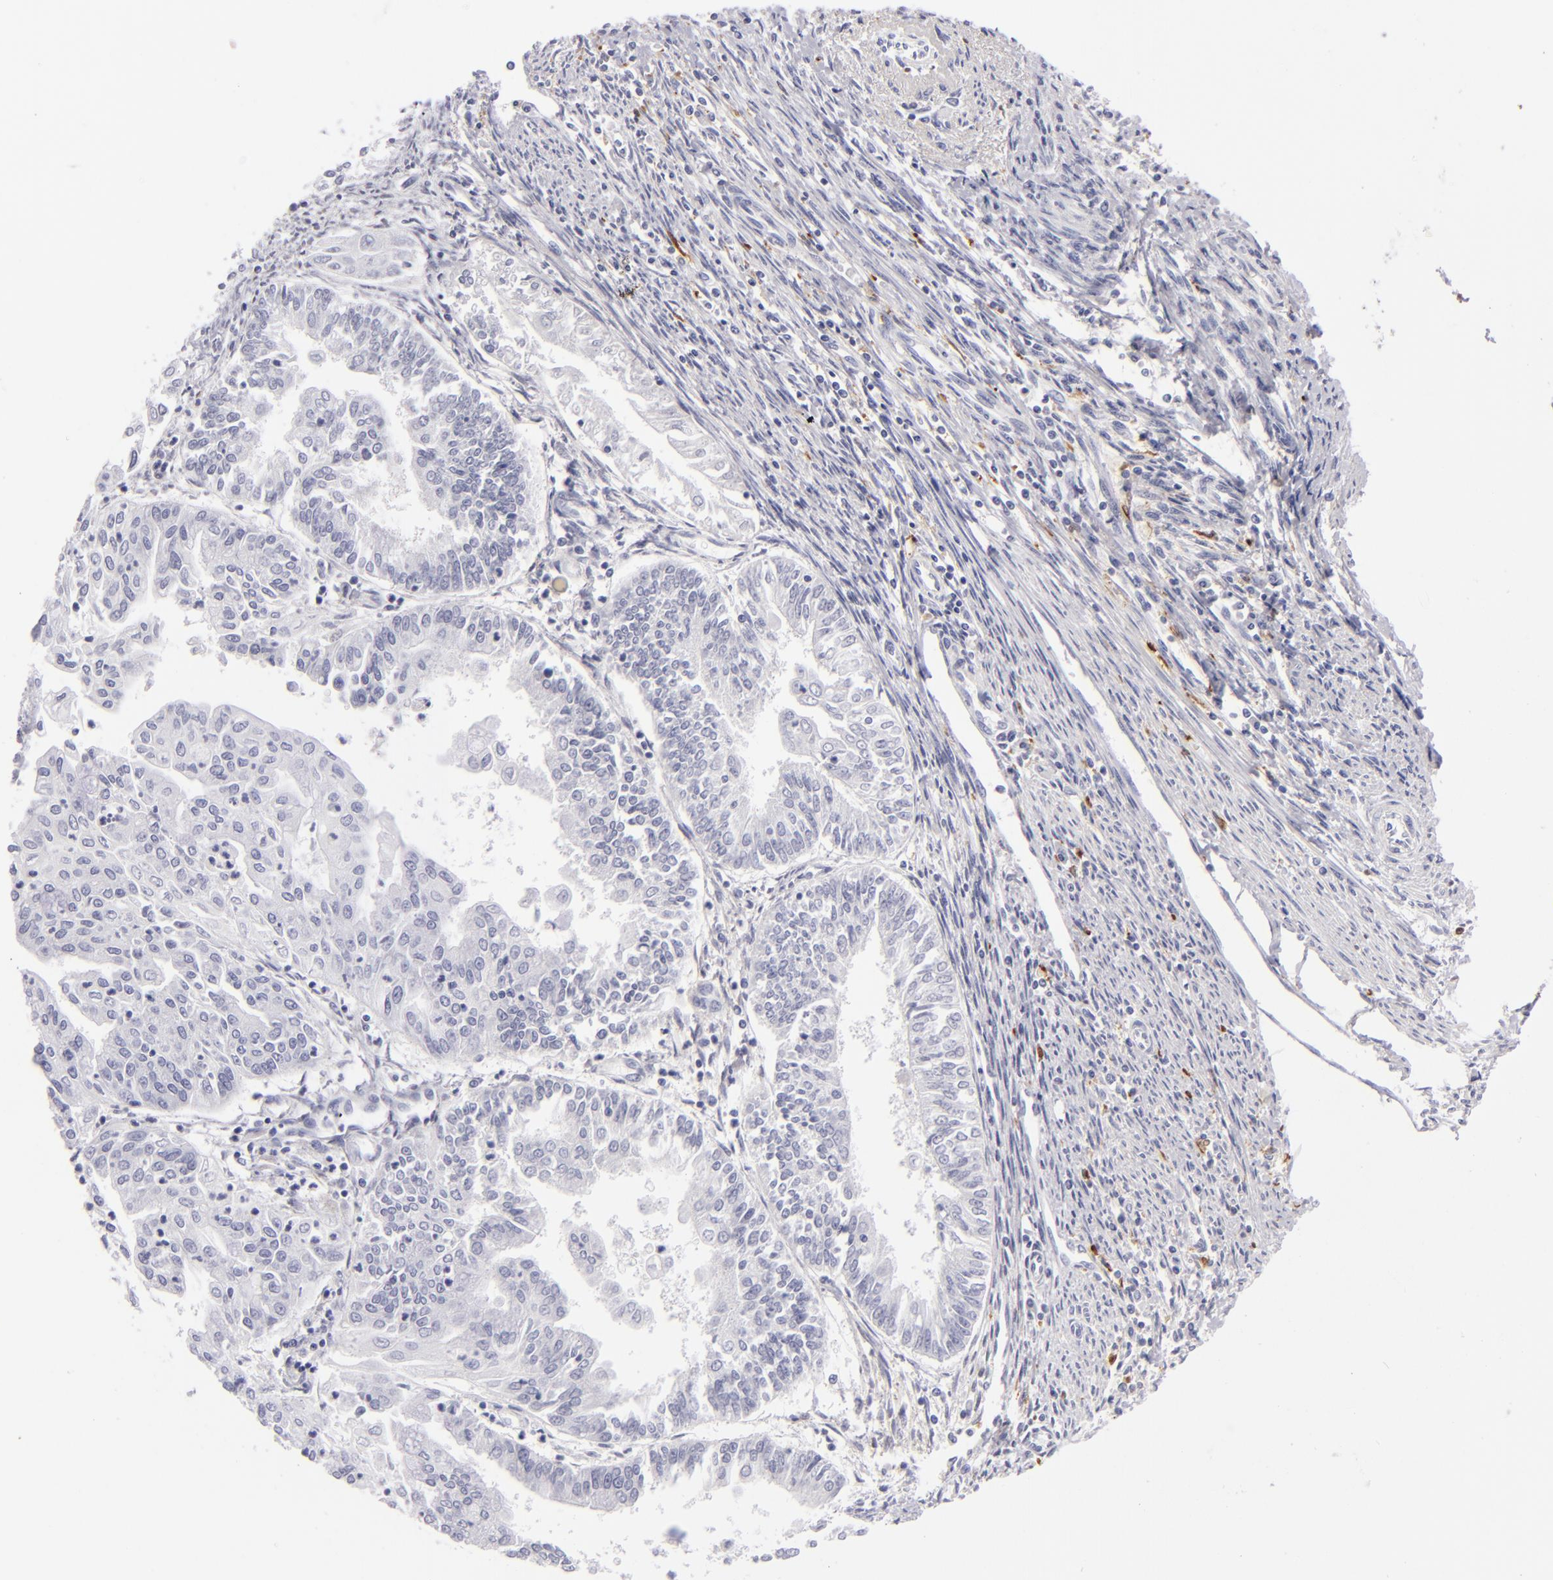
{"staining": {"intensity": "negative", "quantity": "none", "location": "none"}, "tissue": "endometrial cancer", "cell_type": "Tumor cells", "image_type": "cancer", "snomed": [{"axis": "morphology", "description": "Adenocarcinoma, NOS"}, {"axis": "topography", "description": "Endometrium"}], "caption": "Image shows no significant protein expression in tumor cells of endometrial adenocarcinoma. (DAB (3,3'-diaminobenzidine) immunohistochemistry with hematoxylin counter stain).", "gene": "F13A1", "patient": {"sex": "female", "age": 75}}